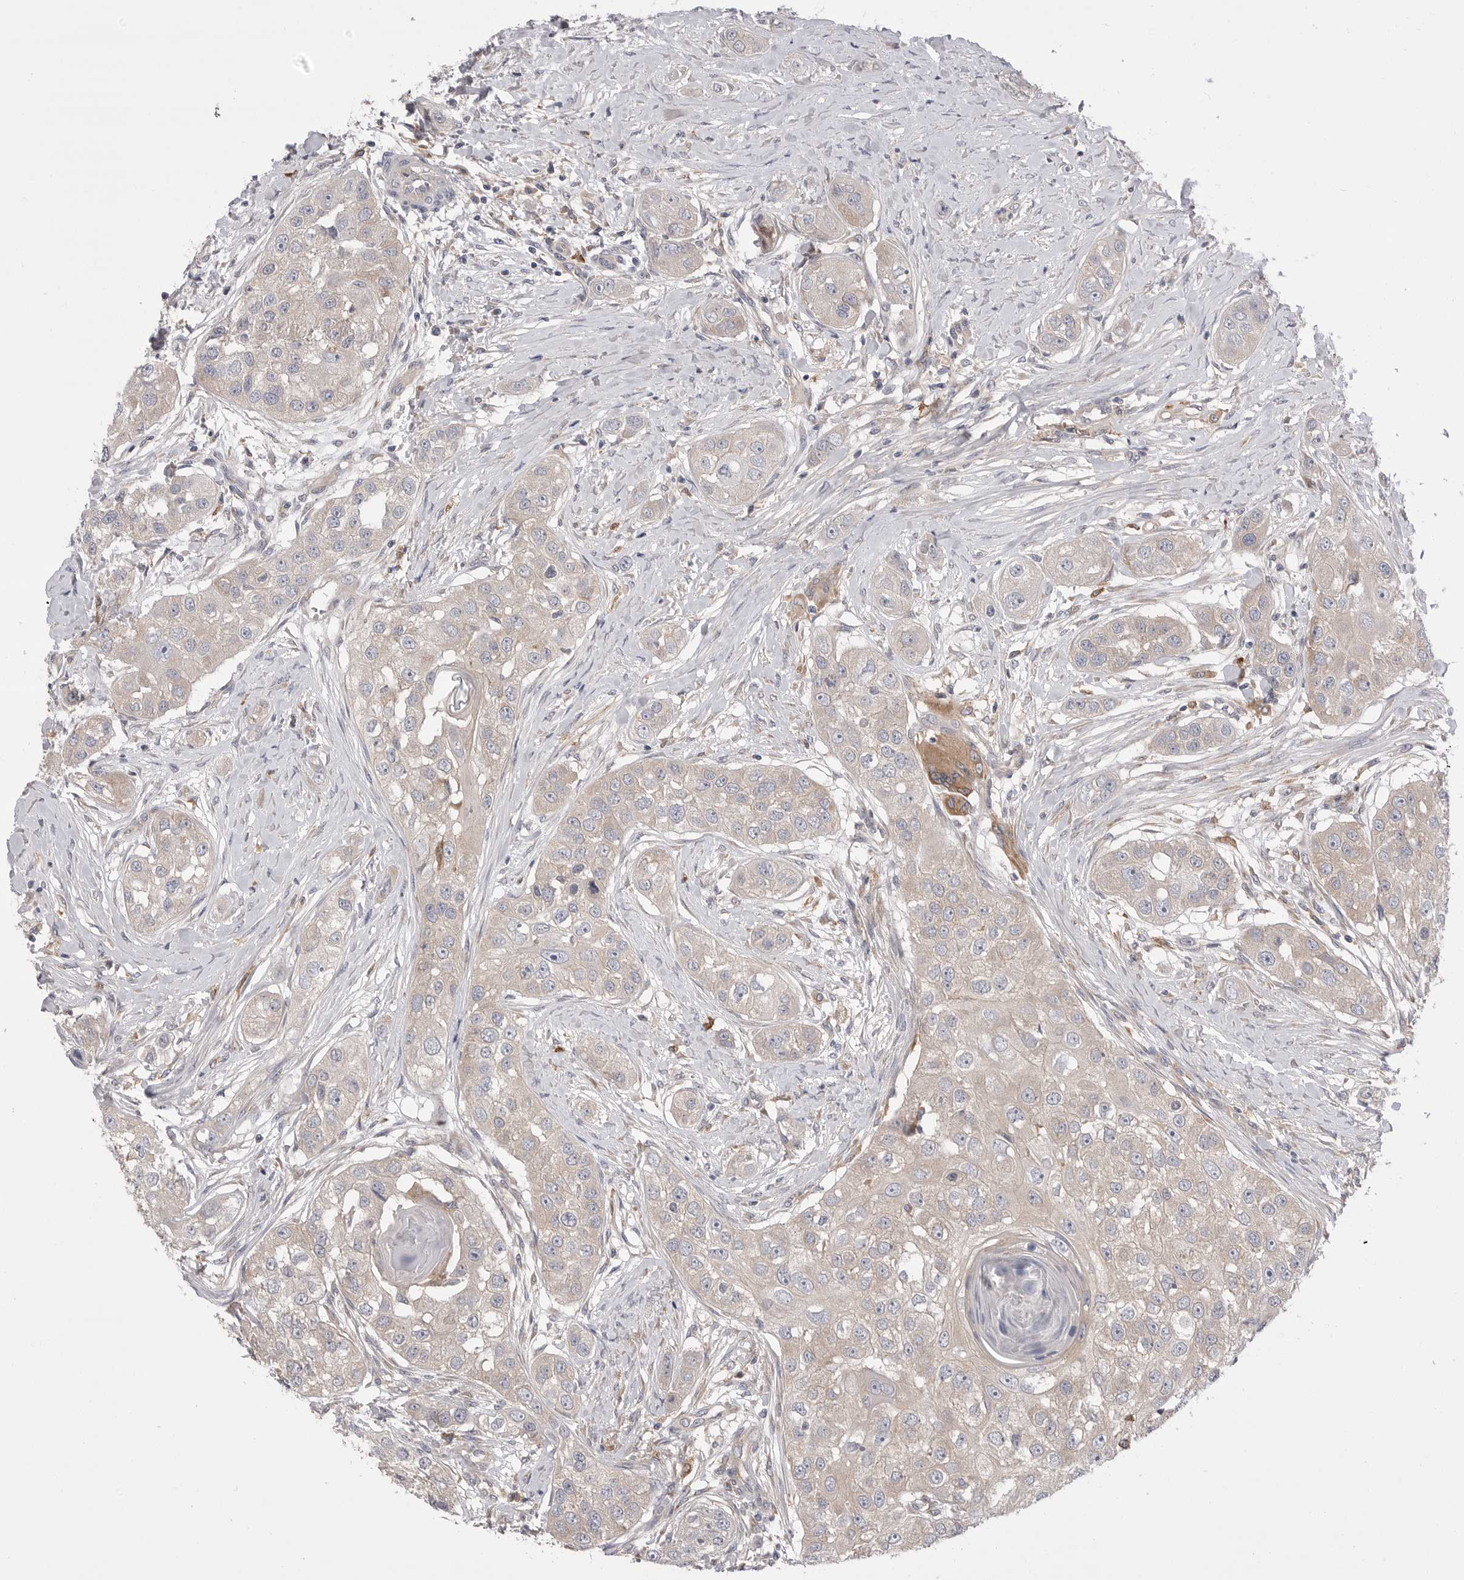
{"staining": {"intensity": "negative", "quantity": "none", "location": "none"}, "tissue": "head and neck cancer", "cell_type": "Tumor cells", "image_type": "cancer", "snomed": [{"axis": "morphology", "description": "Normal tissue, NOS"}, {"axis": "morphology", "description": "Squamous cell carcinoma, NOS"}, {"axis": "topography", "description": "Skeletal muscle"}, {"axis": "topography", "description": "Head-Neck"}], "caption": "An immunohistochemistry histopathology image of squamous cell carcinoma (head and neck) is shown. There is no staining in tumor cells of squamous cell carcinoma (head and neck).", "gene": "VAC14", "patient": {"sex": "male", "age": 51}}